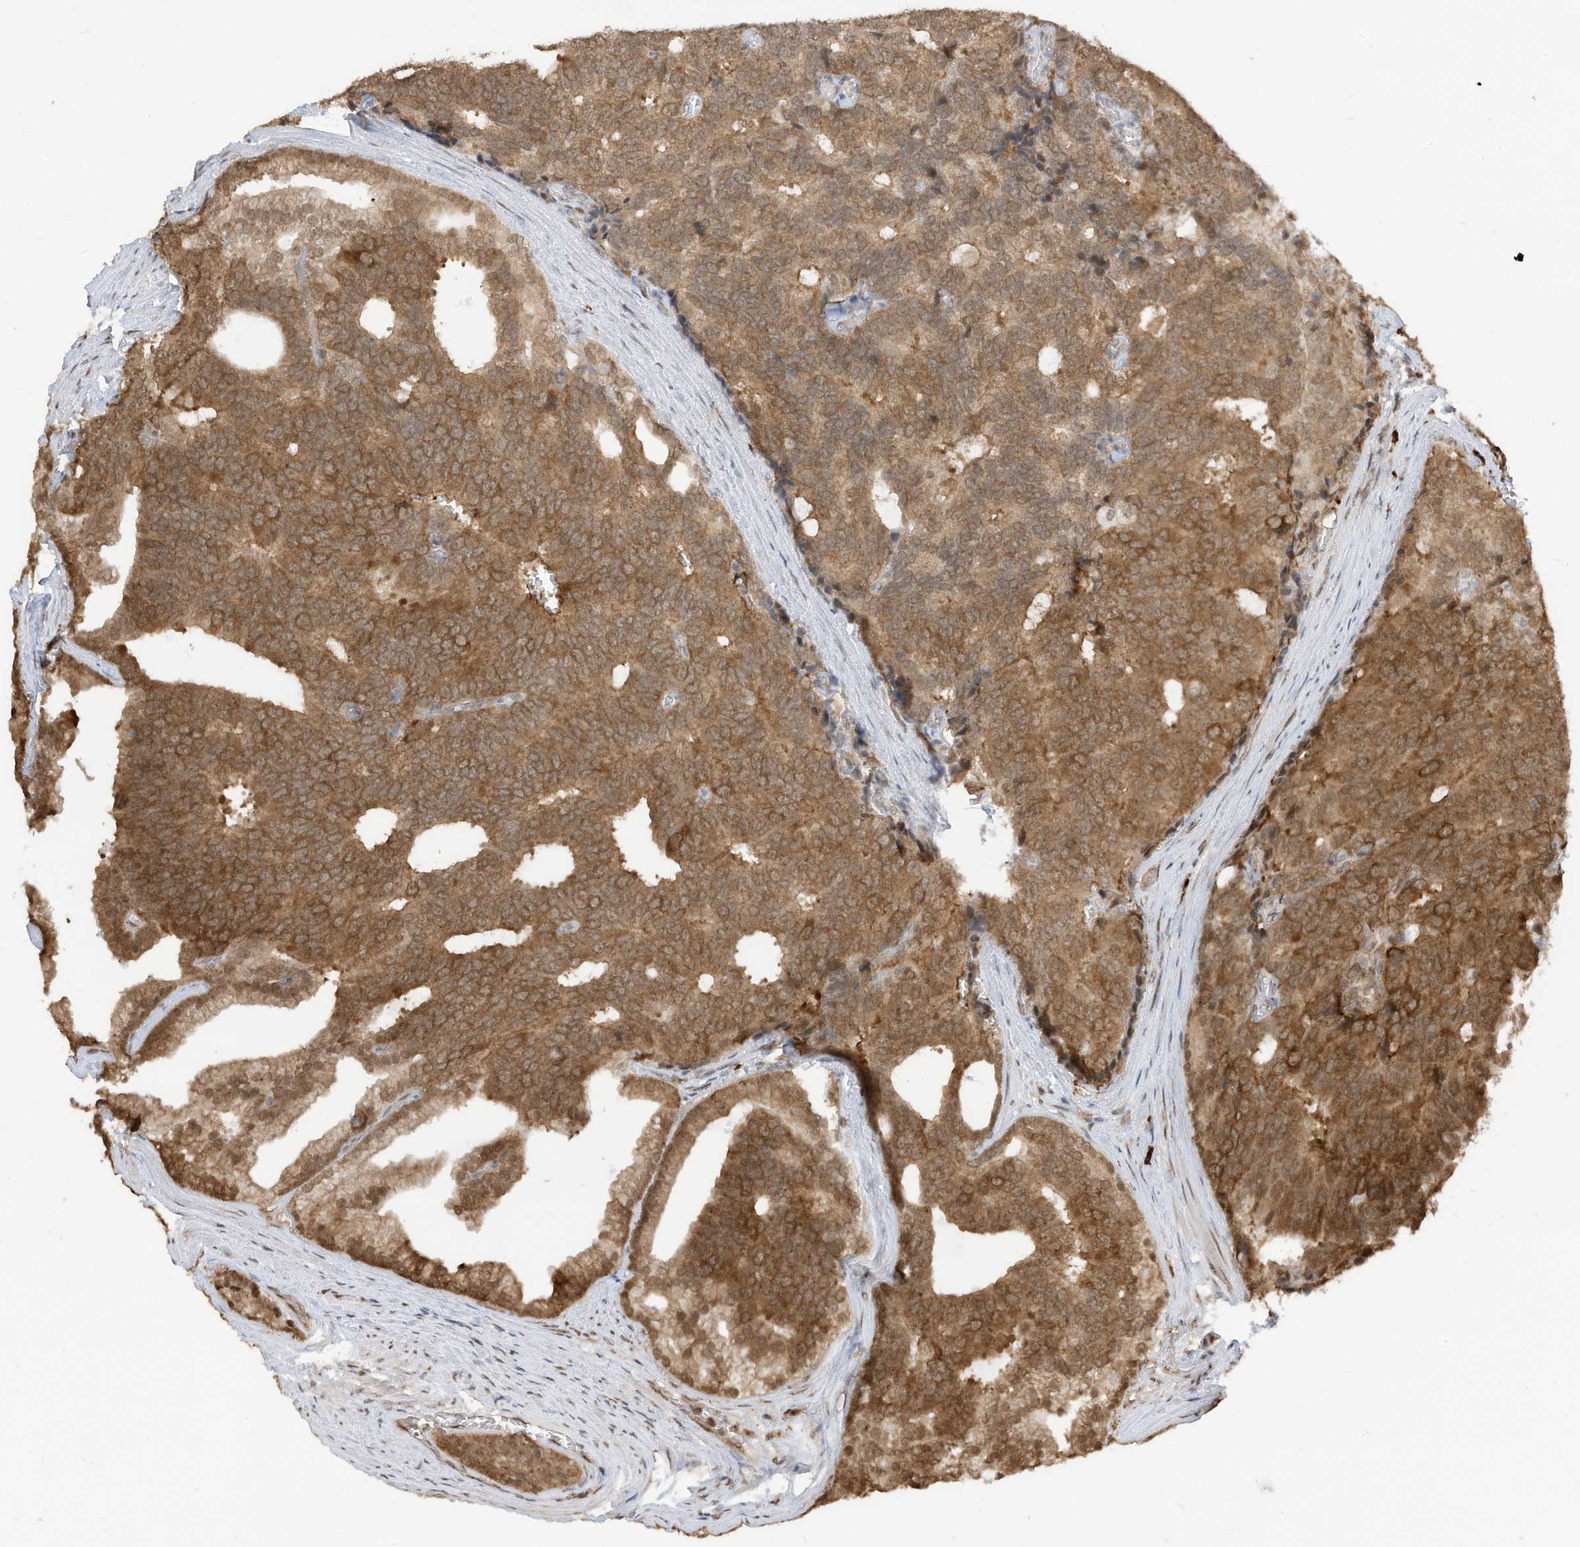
{"staining": {"intensity": "moderate", "quantity": ">75%", "location": "cytoplasmic/membranous"}, "tissue": "prostate cancer", "cell_type": "Tumor cells", "image_type": "cancer", "snomed": [{"axis": "morphology", "description": "Adenocarcinoma, Low grade"}, {"axis": "topography", "description": "Prostate"}], "caption": "A brown stain shows moderate cytoplasmic/membranous positivity of a protein in adenocarcinoma (low-grade) (prostate) tumor cells.", "gene": "ZNF195", "patient": {"sex": "male", "age": 71}}